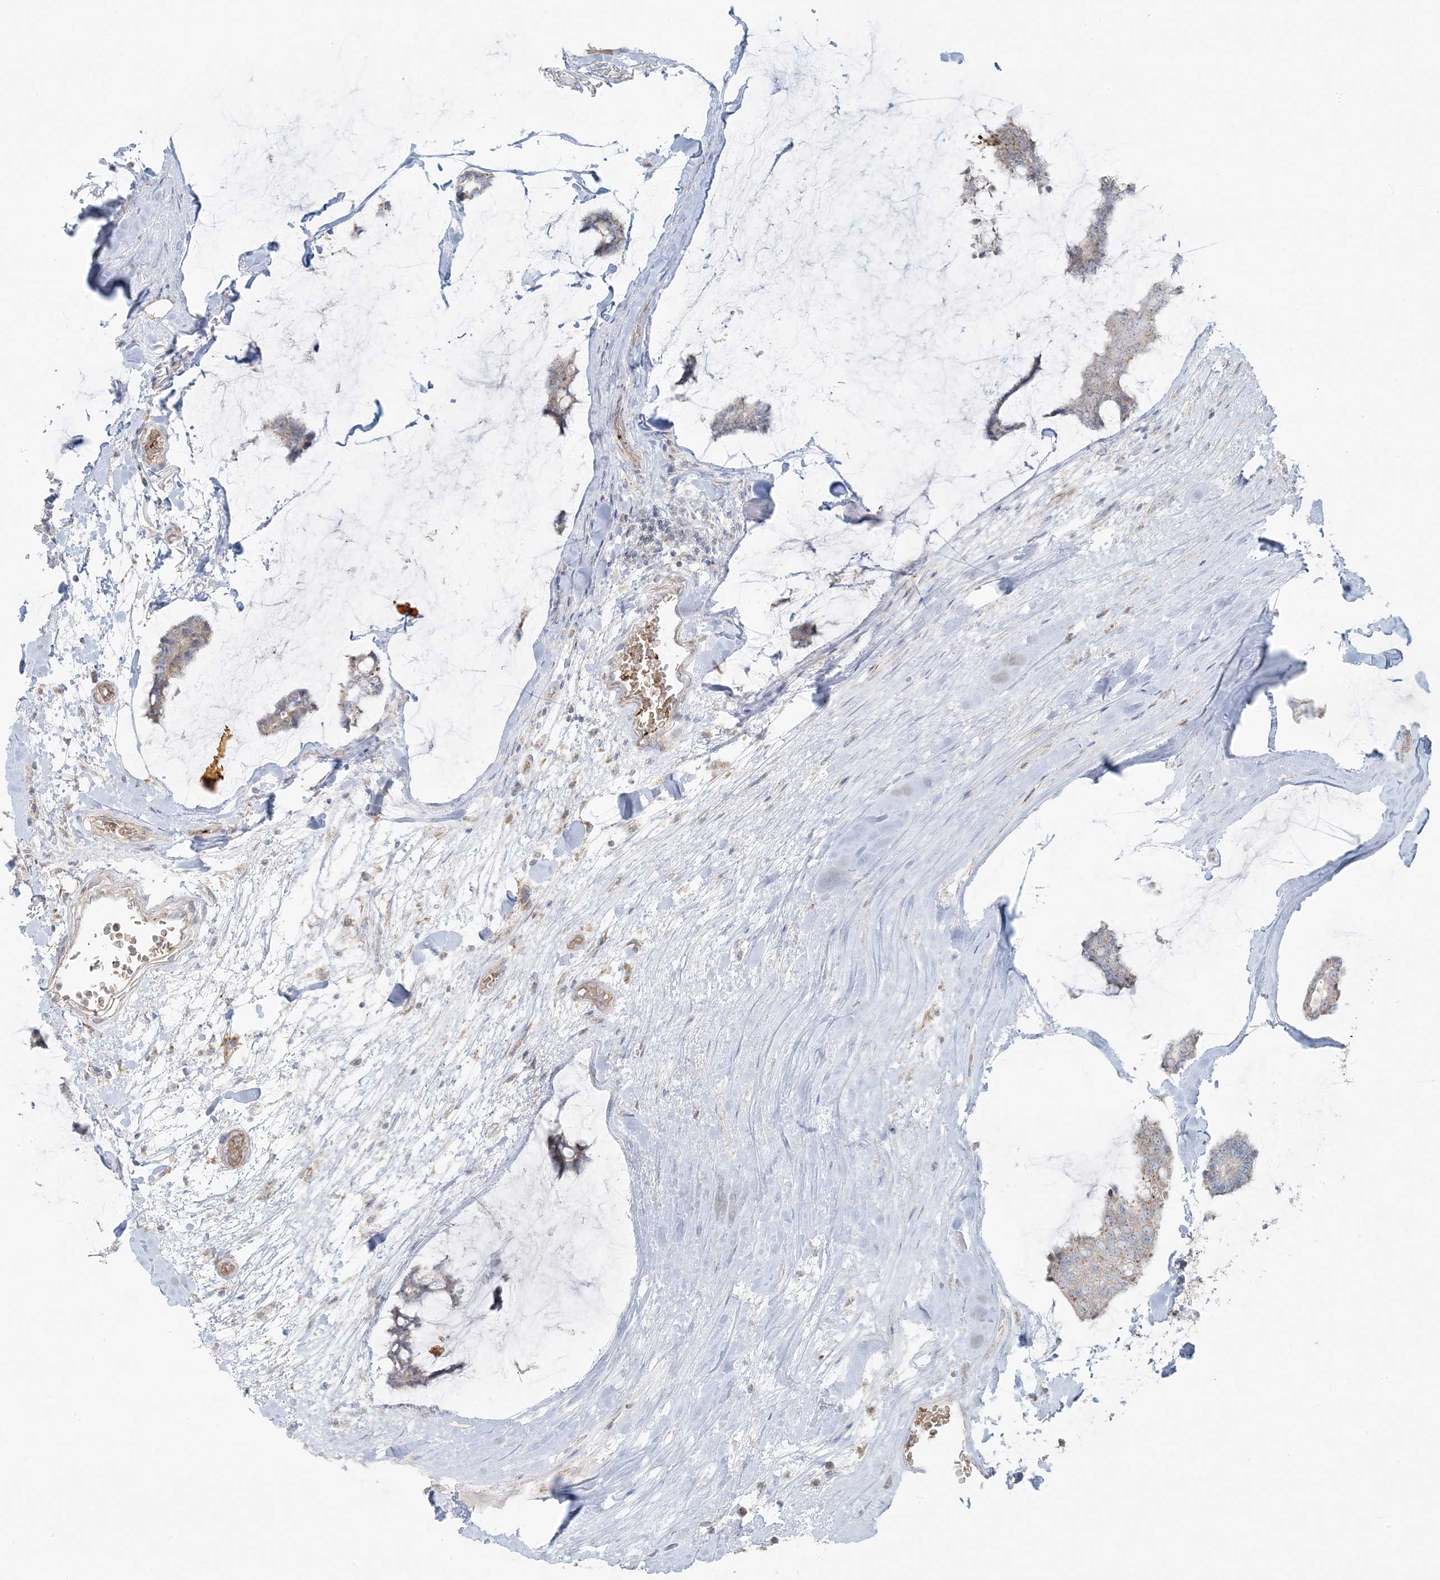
{"staining": {"intensity": "negative", "quantity": "none", "location": "none"}, "tissue": "breast cancer", "cell_type": "Tumor cells", "image_type": "cancer", "snomed": [{"axis": "morphology", "description": "Duct carcinoma"}, {"axis": "topography", "description": "Breast"}], "caption": "IHC image of intraductal carcinoma (breast) stained for a protein (brown), which shows no positivity in tumor cells.", "gene": "PIK3R4", "patient": {"sex": "female", "age": 93}}